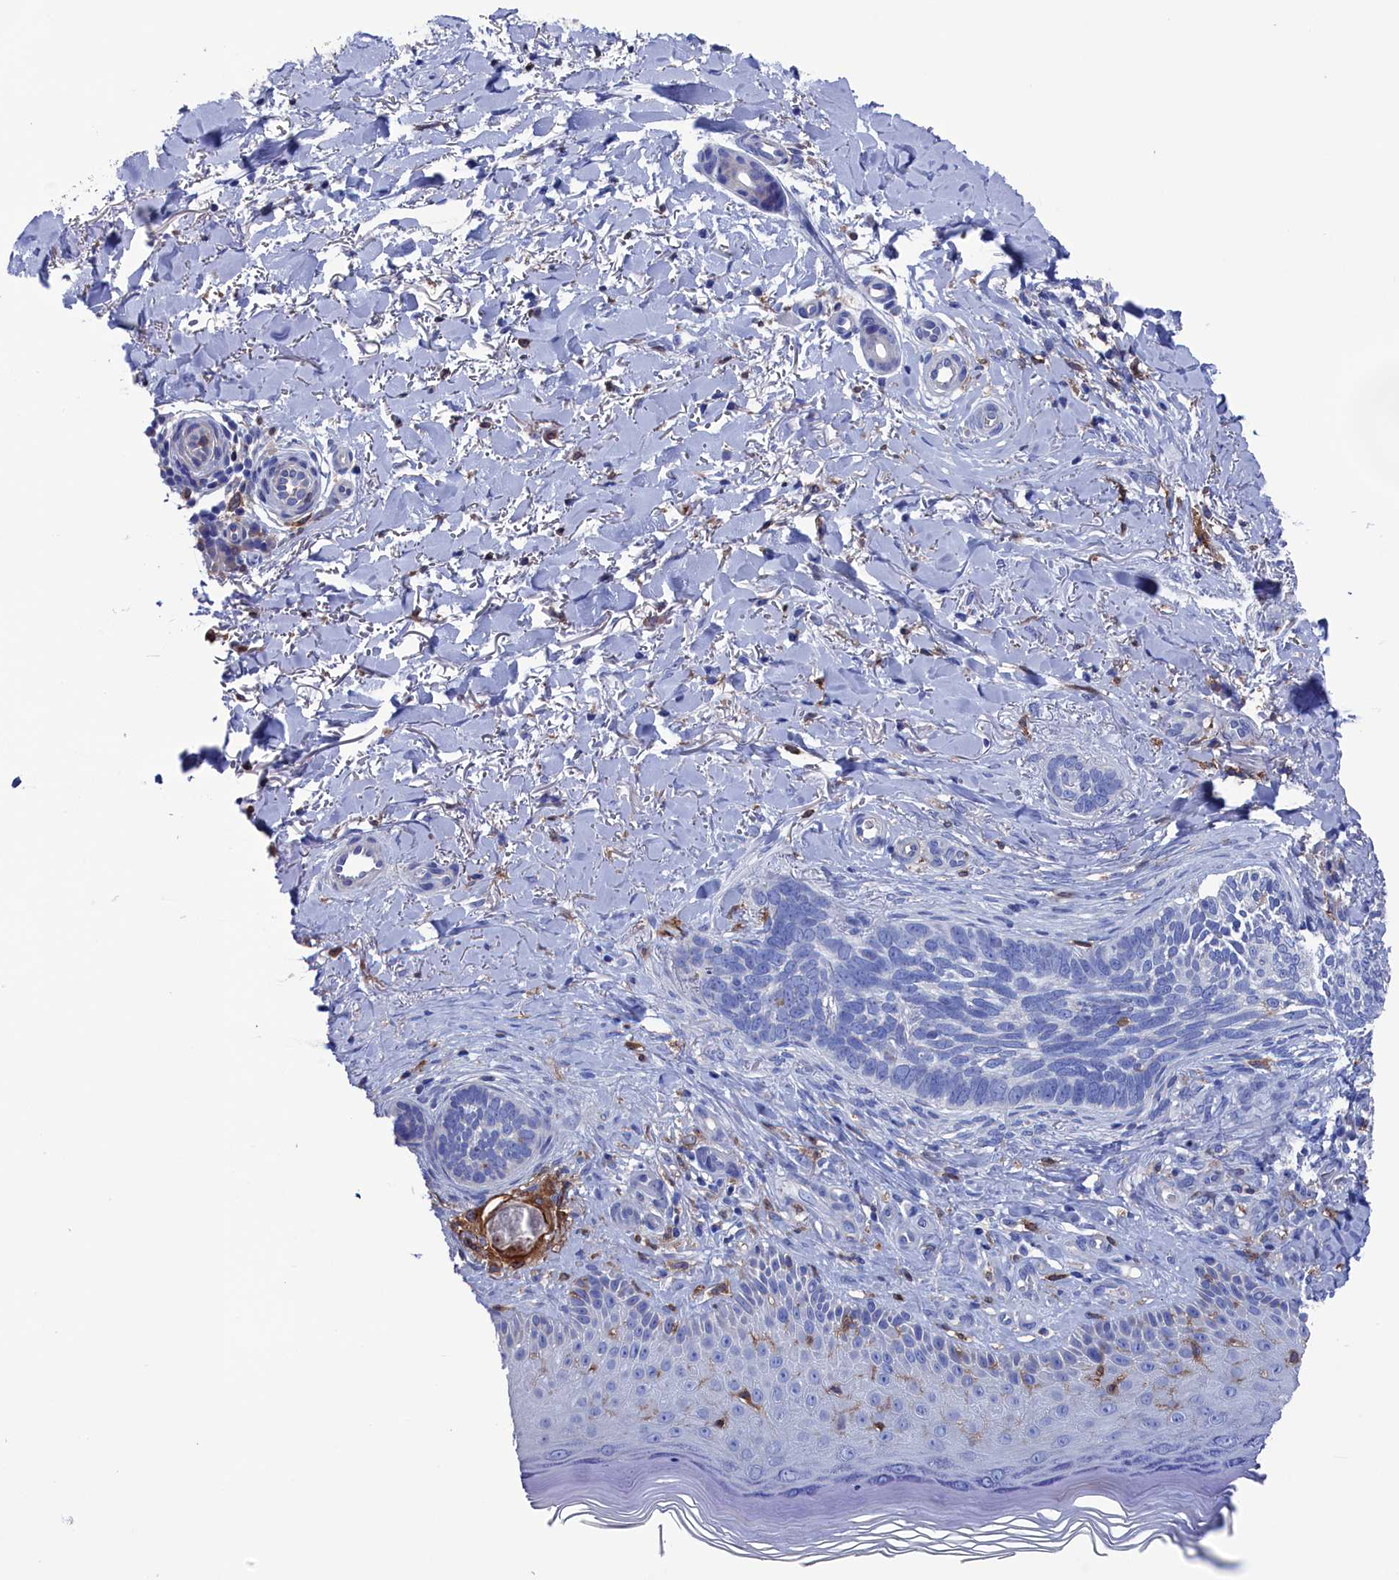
{"staining": {"intensity": "negative", "quantity": "none", "location": "none"}, "tissue": "skin cancer", "cell_type": "Tumor cells", "image_type": "cancer", "snomed": [{"axis": "morphology", "description": "Normal tissue, NOS"}, {"axis": "morphology", "description": "Basal cell carcinoma"}, {"axis": "topography", "description": "Skin"}], "caption": "Skin cancer was stained to show a protein in brown. There is no significant expression in tumor cells.", "gene": "TYROBP", "patient": {"sex": "female", "age": 67}}